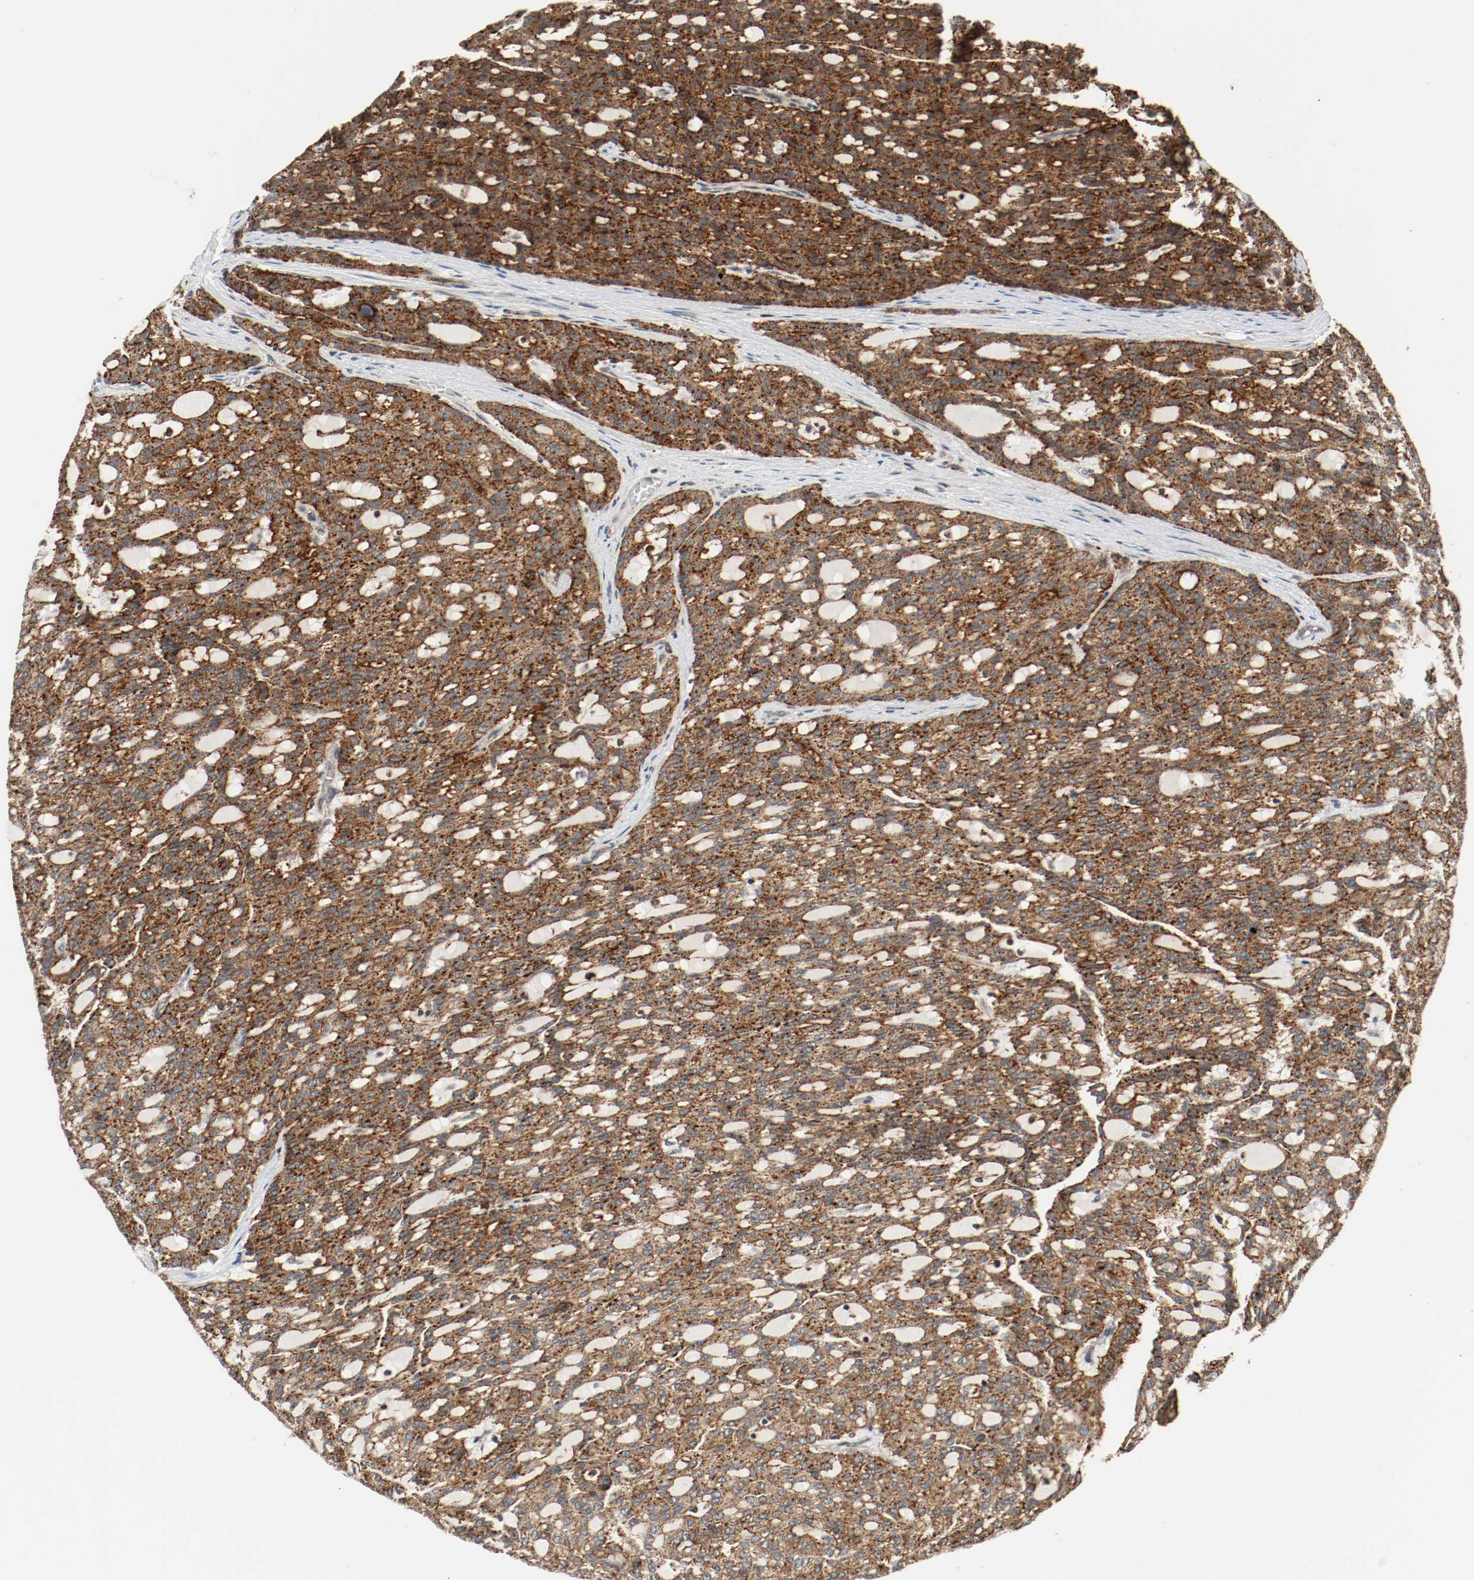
{"staining": {"intensity": "strong", "quantity": ">75%", "location": "cytoplasmic/membranous"}, "tissue": "renal cancer", "cell_type": "Tumor cells", "image_type": "cancer", "snomed": [{"axis": "morphology", "description": "Adenocarcinoma, NOS"}, {"axis": "topography", "description": "Kidney"}], "caption": "High-power microscopy captured an immunohistochemistry (IHC) photomicrograph of renal cancer (adenocarcinoma), revealing strong cytoplasmic/membranous positivity in about >75% of tumor cells.", "gene": "LAMP2", "patient": {"sex": "male", "age": 63}}